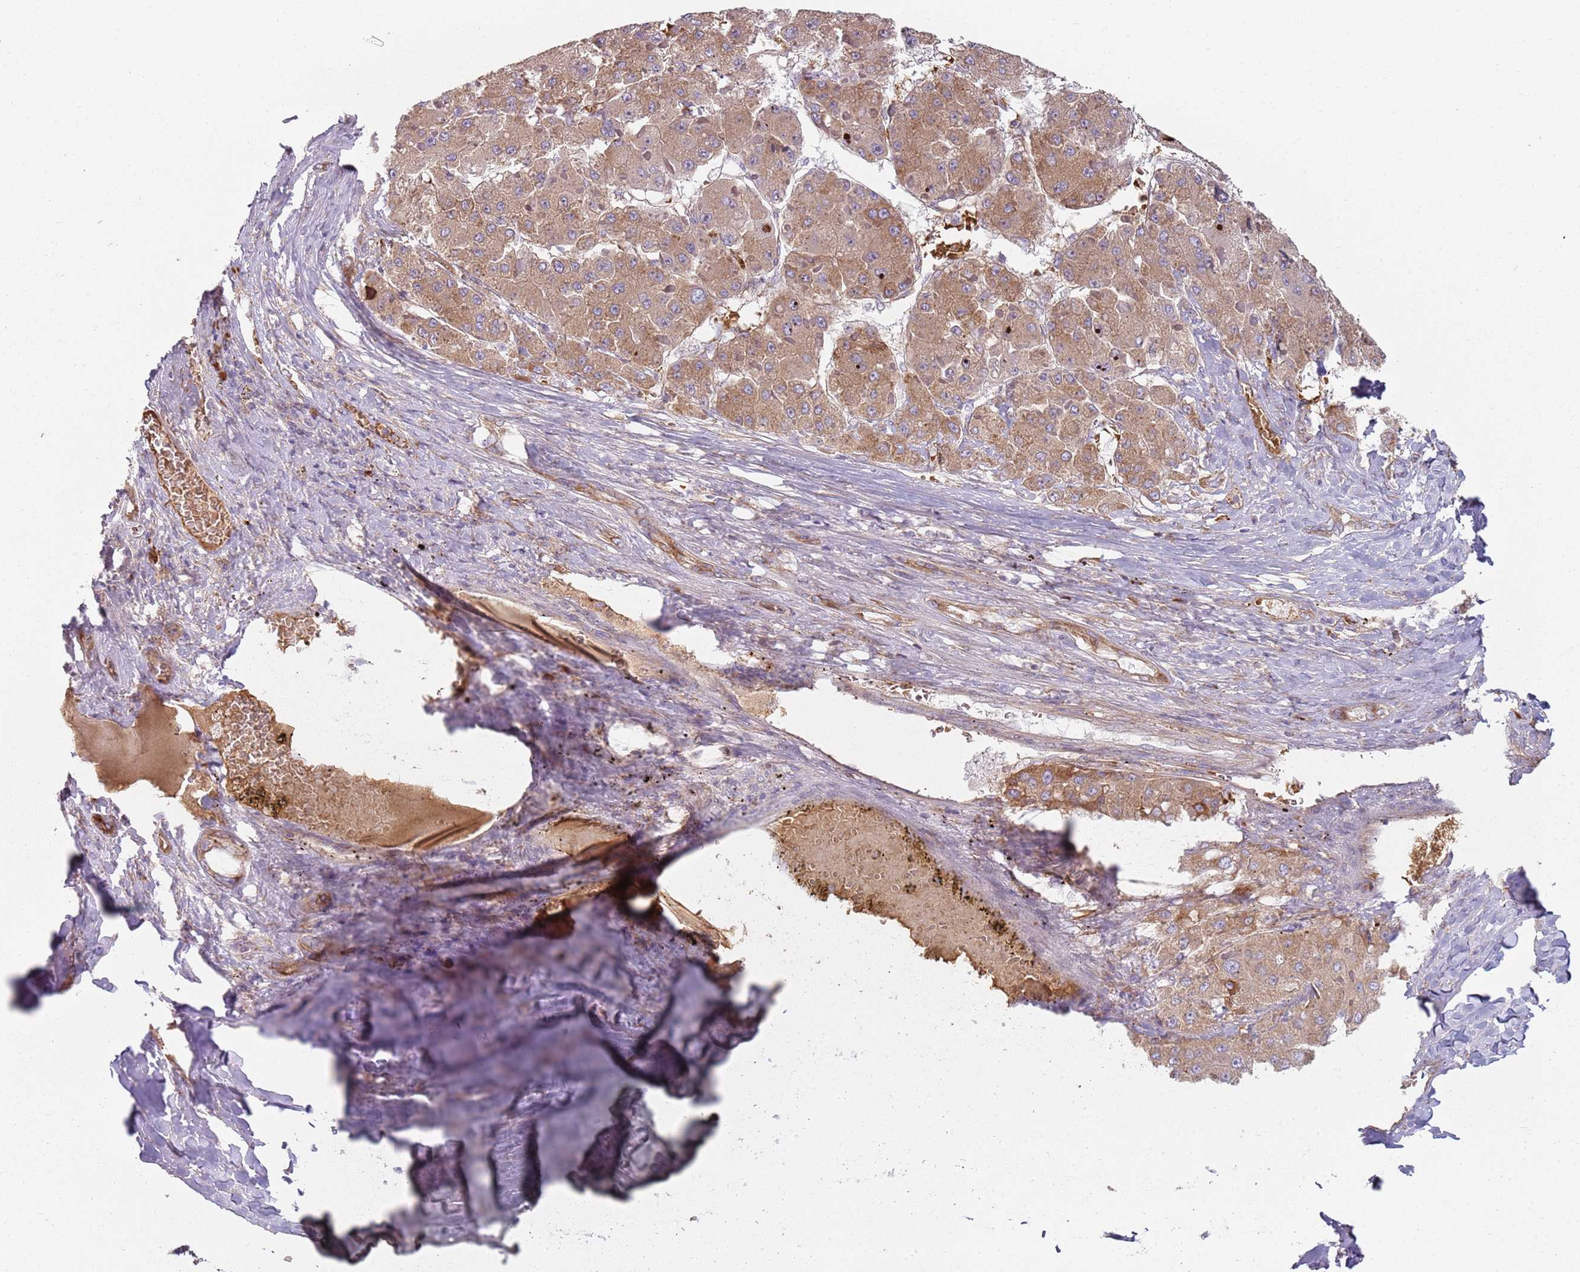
{"staining": {"intensity": "moderate", "quantity": ">75%", "location": "cytoplasmic/membranous"}, "tissue": "liver cancer", "cell_type": "Tumor cells", "image_type": "cancer", "snomed": [{"axis": "morphology", "description": "Carcinoma, Hepatocellular, NOS"}, {"axis": "topography", "description": "Liver"}], "caption": "A brown stain labels moderate cytoplasmic/membranous staining of a protein in liver hepatocellular carcinoma tumor cells.", "gene": "SPATA2", "patient": {"sex": "female", "age": 73}}